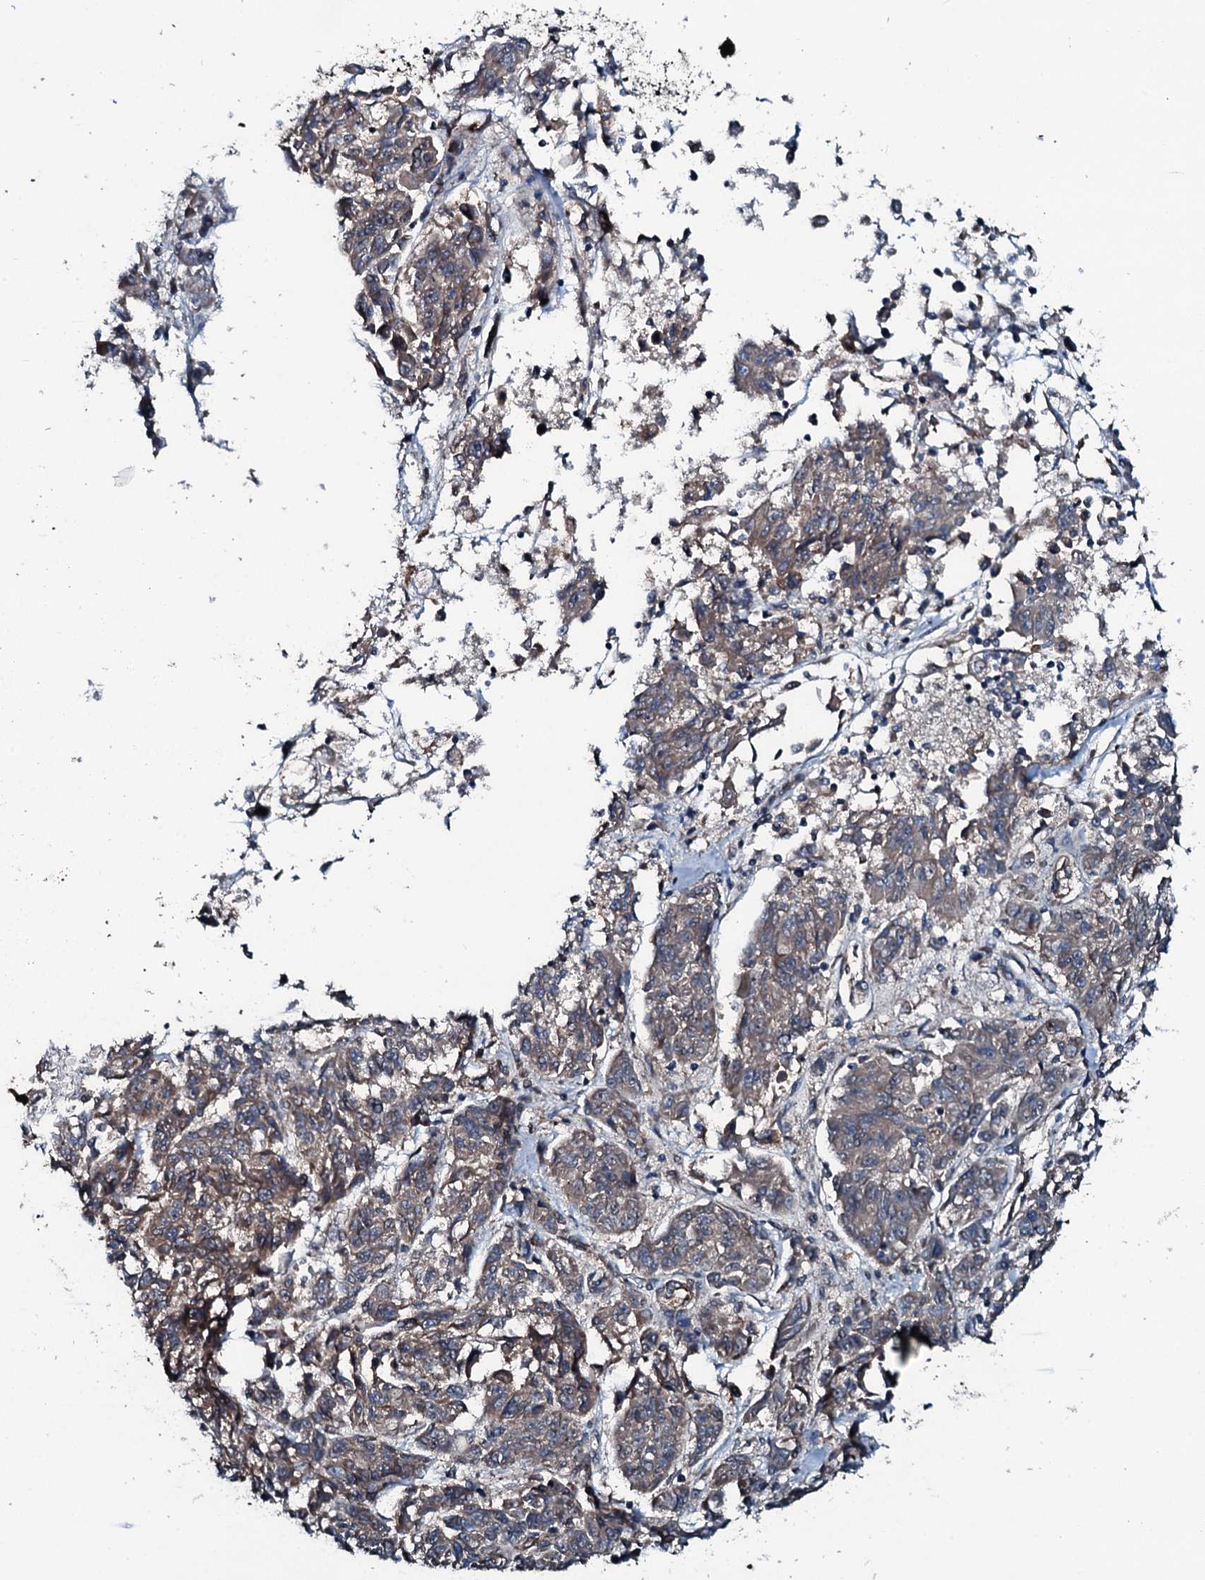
{"staining": {"intensity": "weak", "quantity": ">75%", "location": "cytoplasmic/membranous"}, "tissue": "melanoma", "cell_type": "Tumor cells", "image_type": "cancer", "snomed": [{"axis": "morphology", "description": "Malignant melanoma, NOS"}, {"axis": "topography", "description": "Skin"}], "caption": "DAB (3,3'-diaminobenzidine) immunohistochemical staining of malignant melanoma exhibits weak cytoplasmic/membranous protein positivity in approximately >75% of tumor cells.", "gene": "TRIM7", "patient": {"sex": "male", "age": 53}}